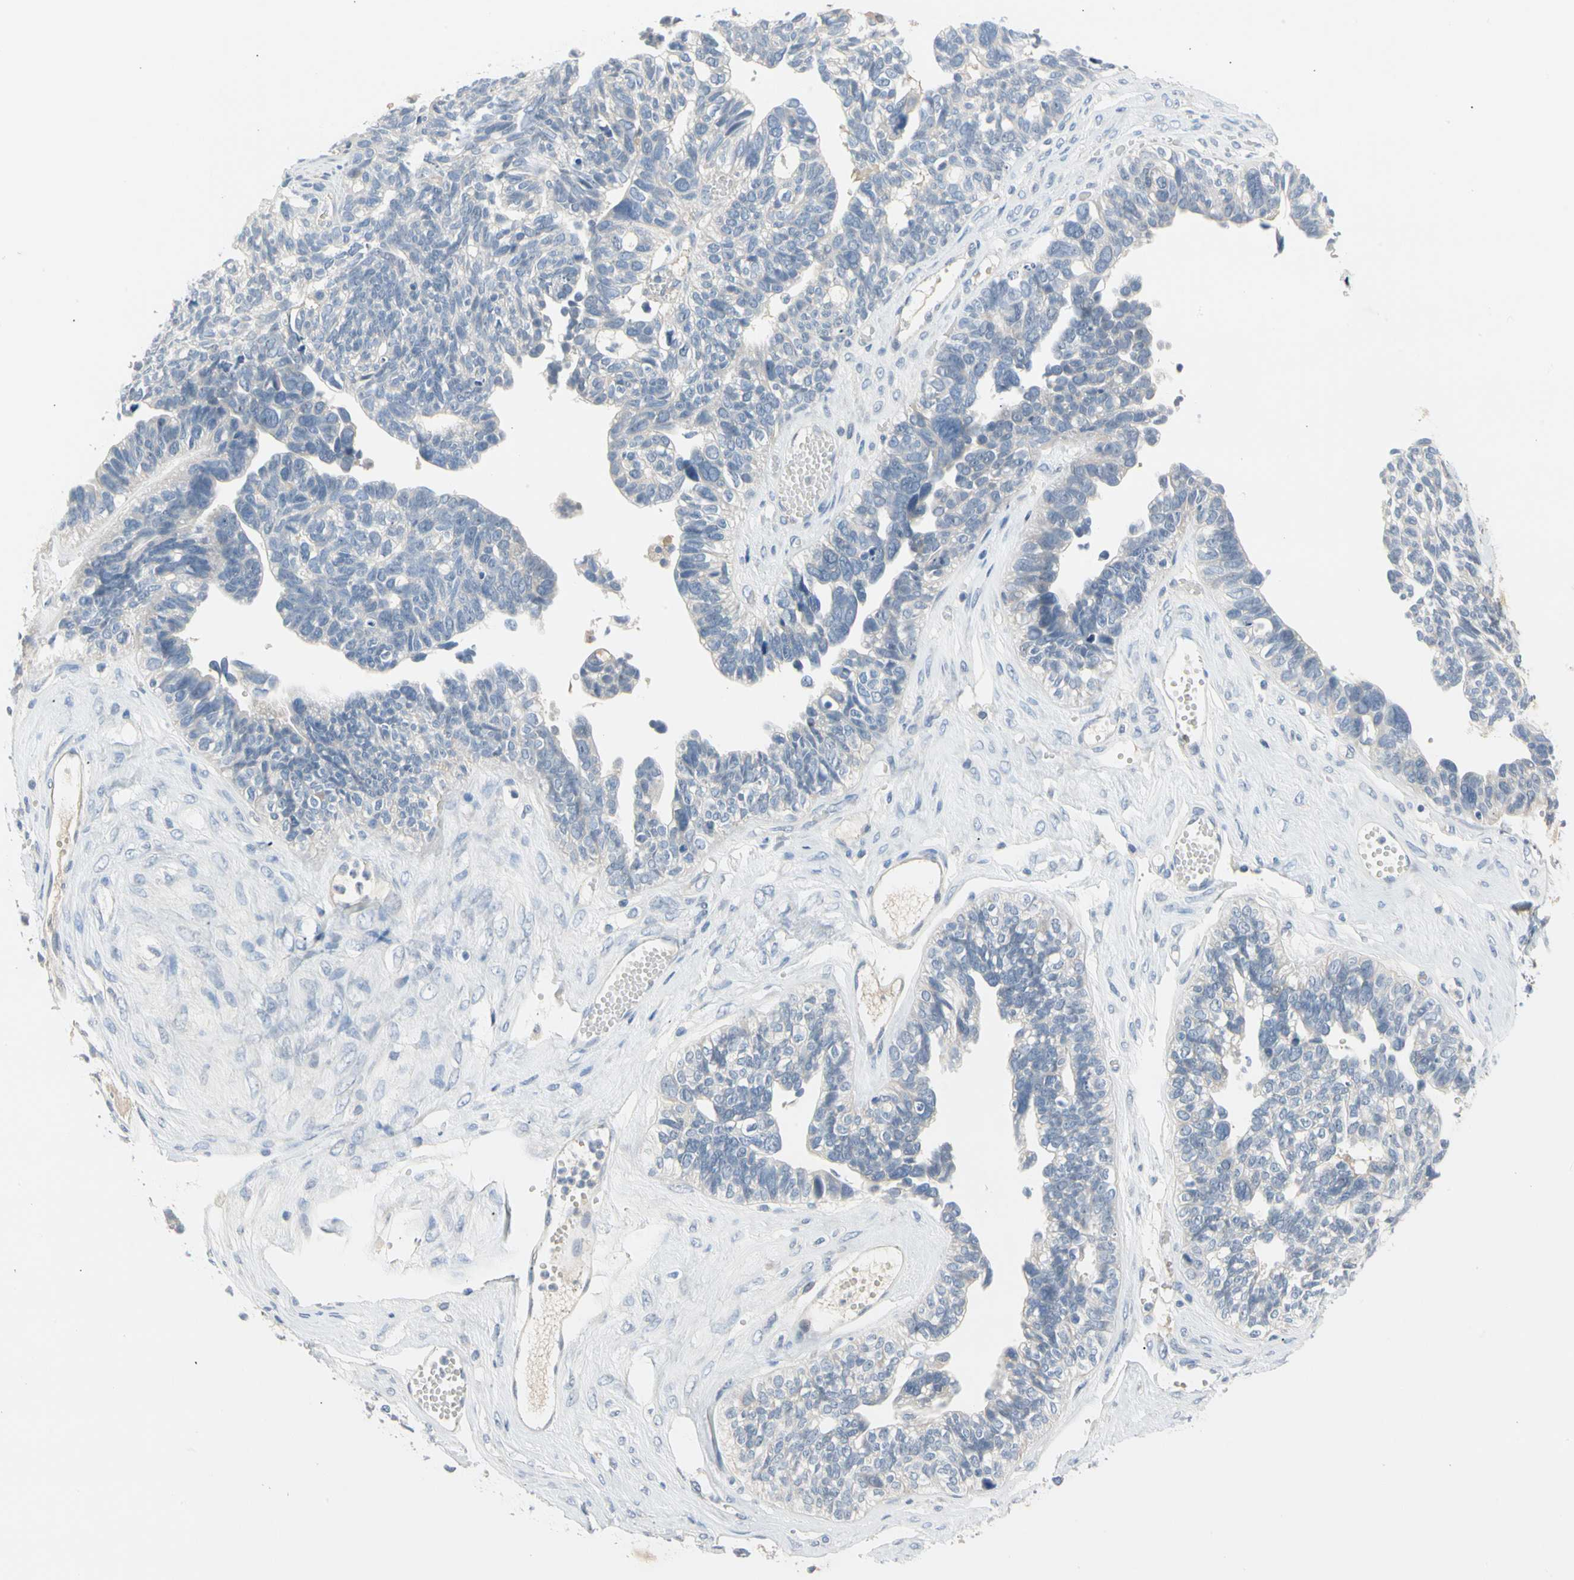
{"staining": {"intensity": "negative", "quantity": "none", "location": "none"}, "tissue": "ovarian cancer", "cell_type": "Tumor cells", "image_type": "cancer", "snomed": [{"axis": "morphology", "description": "Cystadenocarcinoma, serous, NOS"}, {"axis": "topography", "description": "Ovary"}], "caption": "Tumor cells show no significant expression in ovarian serous cystadenocarcinoma.", "gene": "MARK1", "patient": {"sex": "female", "age": 79}}